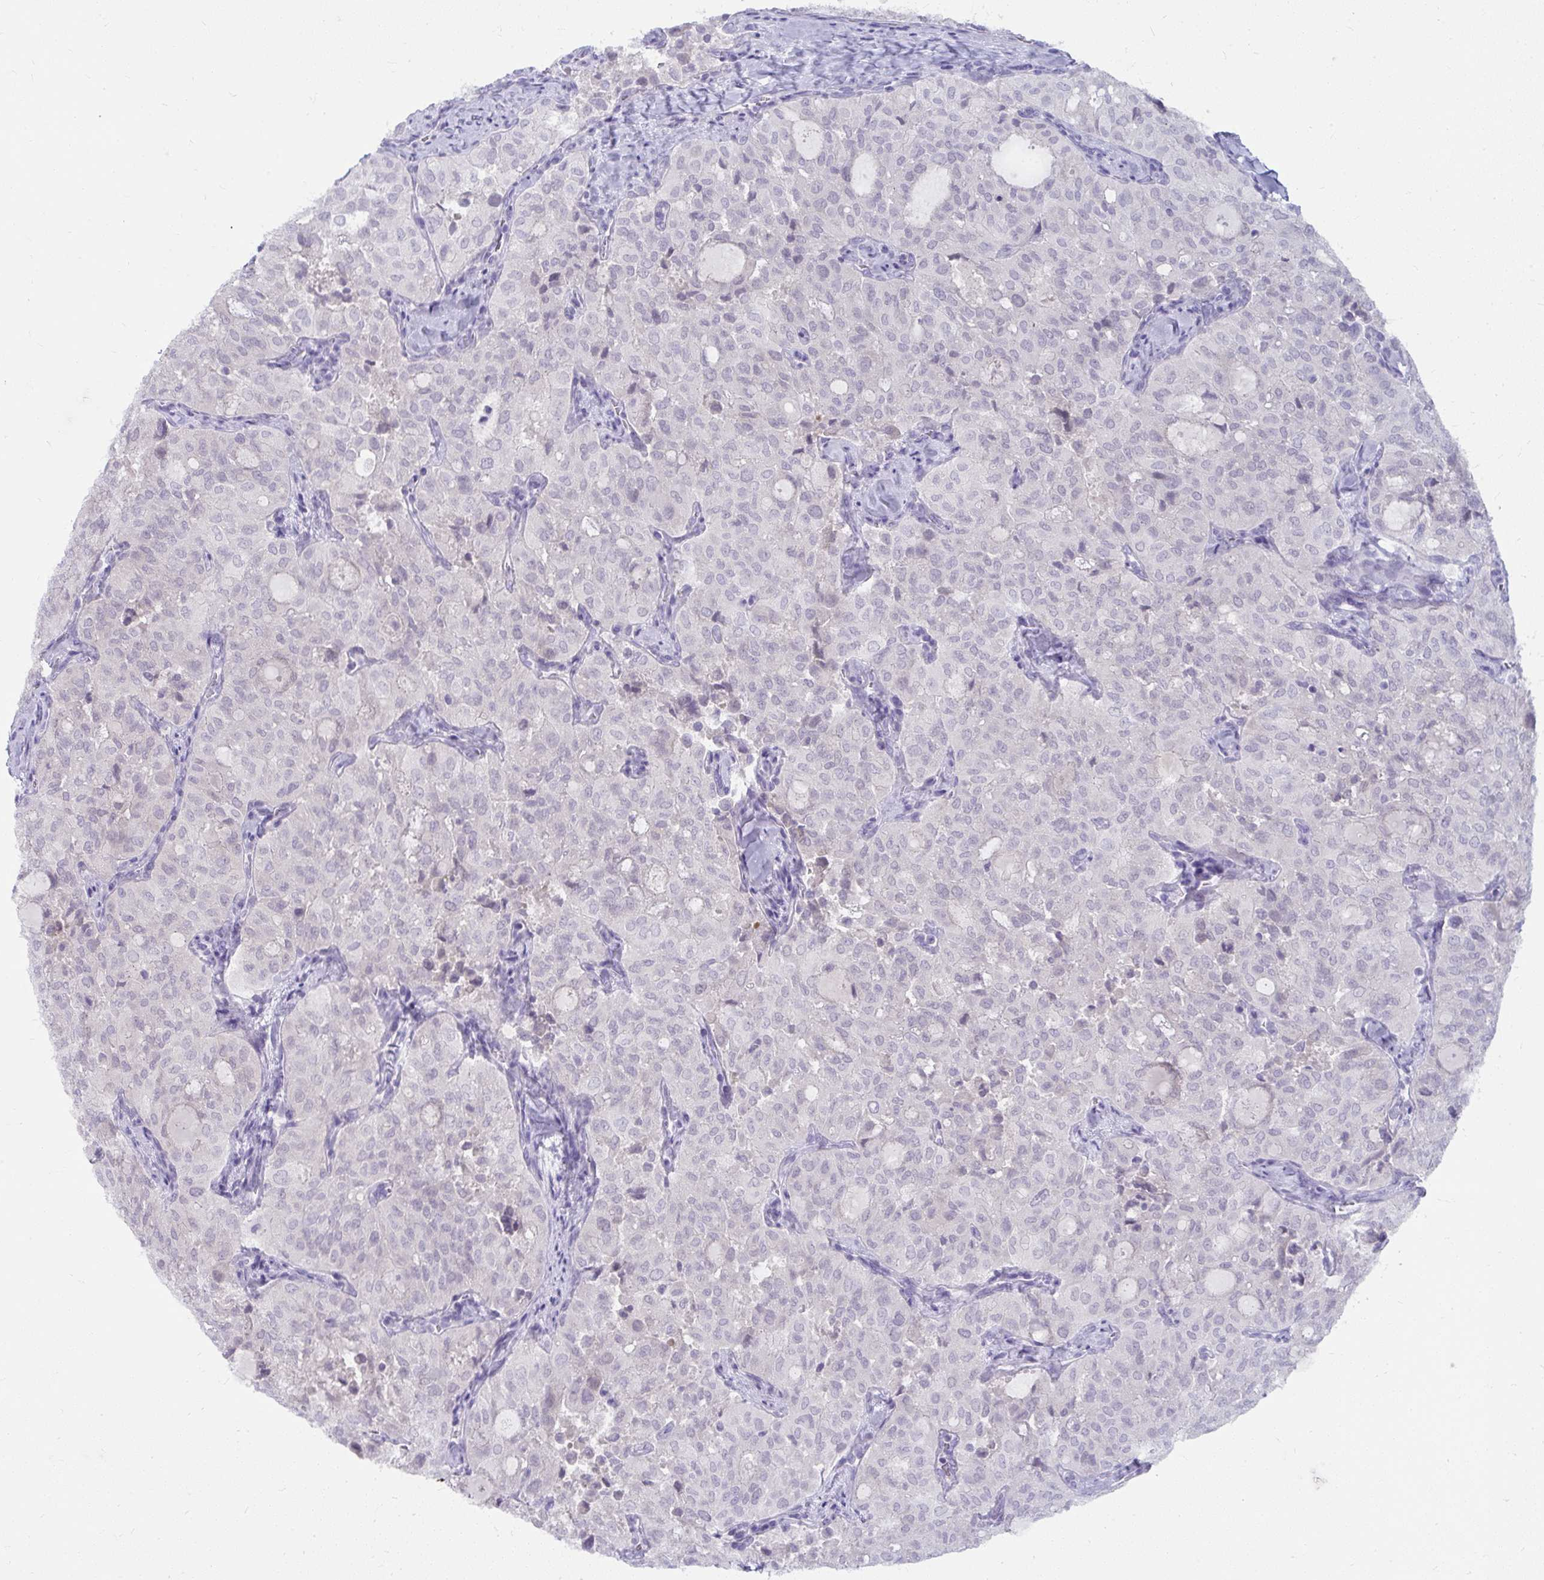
{"staining": {"intensity": "negative", "quantity": "none", "location": "none"}, "tissue": "thyroid cancer", "cell_type": "Tumor cells", "image_type": "cancer", "snomed": [{"axis": "morphology", "description": "Follicular adenoma carcinoma, NOS"}, {"axis": "topography", "description": "Thyroid gland"}], "caption": "Follicular adenoma carcinoma (thyroid) was stained to show a protein in brown. There is no significant positivity in tumor cells. (DAB (3,3'-diaminobenzidine) IHC, high magnification).", "gene": "UGT3A2", "patient": {"sex": "male", "age": 75}}